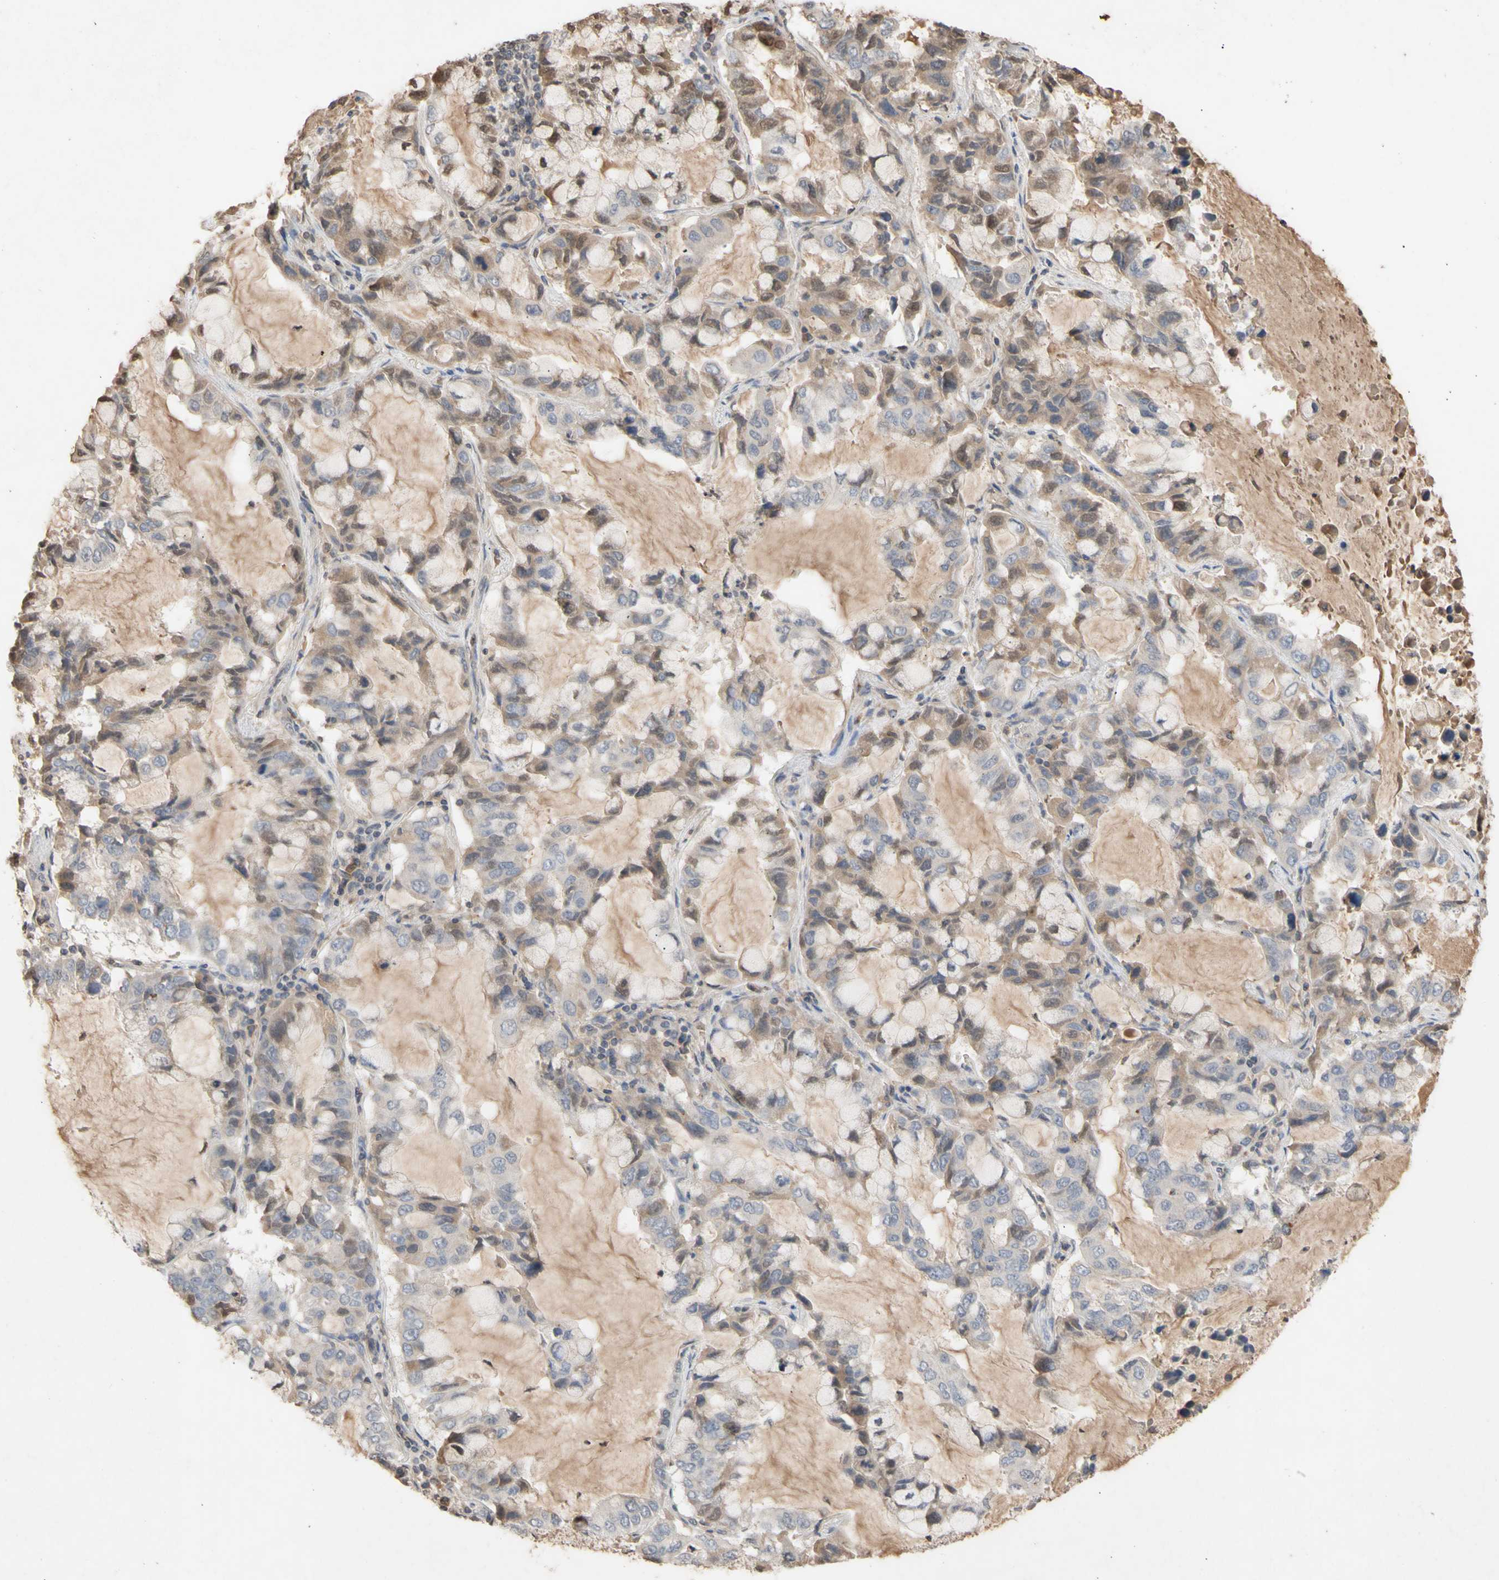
{"staining": {"intensity": "moderate", "quantity": "25%-75%", "location": "cytoplasmic/membranous,nuclear"}, "tissue": "lung cancer", "cell_type": "Tumor cells", "image_type": "cancer", "snomed": [{"axis": "morphology", "description": "Adenocarcinoma, NOS"}, {"axis": "topography", "description": "Lung"}], "caption": "Immunohistochemistry (IHC) staining of lung cancer (adenocarcinoma), which reveals medium levels of moderate cytoplasmic/membranous and nuclear positivity in approximately 25%-75% of tumor cells indicating moderate cytoplasmic/membranous and nuclear protein staining. The staining was performed using DAB (3,3'-diaminobenzidine) (brown) for protein detection and nuclei were counterstained in hematoxylin (blue).", "gene": "NECTIN3", "patient": {"sex": "male", "age": 64}}